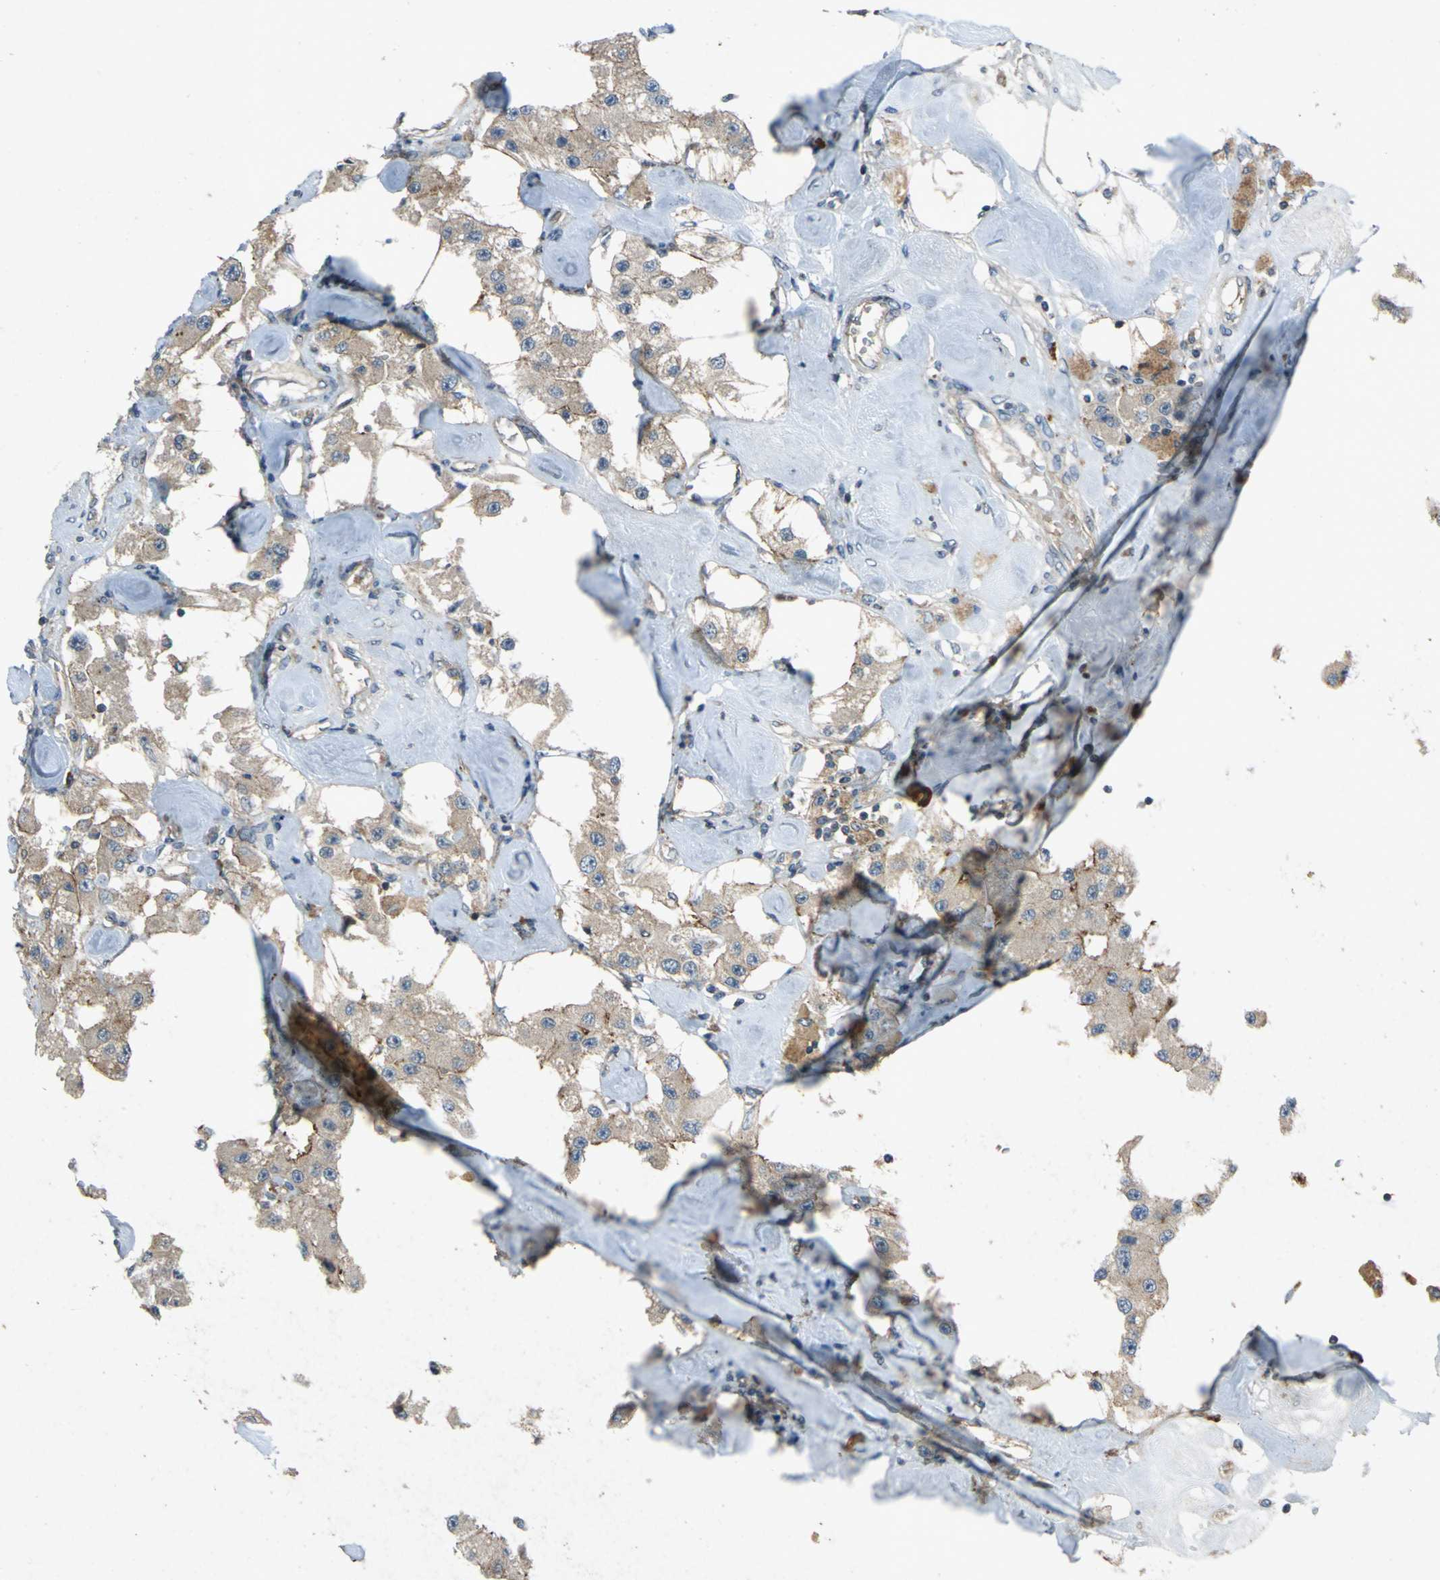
{"staining": {"intensity": "weak", "quantity": ">75%", "location": "cytoplasmic/membranous"}, "tissue": "carcinoid", "cell_type": "Tumor cells", "image_type": "cancer", "snomed": [{"axis": "morphology", "description": "Carcinoid, malignant, NOS"}, {"axis": "topography", "description": "Pancreas"}], "caption": "Brown immunohistochemical staining in carcinoid reveals weak cytoplasmic/membranous expression in about >75% of tumor cells.", "gene": "EMCN", "patient": {"sex": "male", "age": 41}}